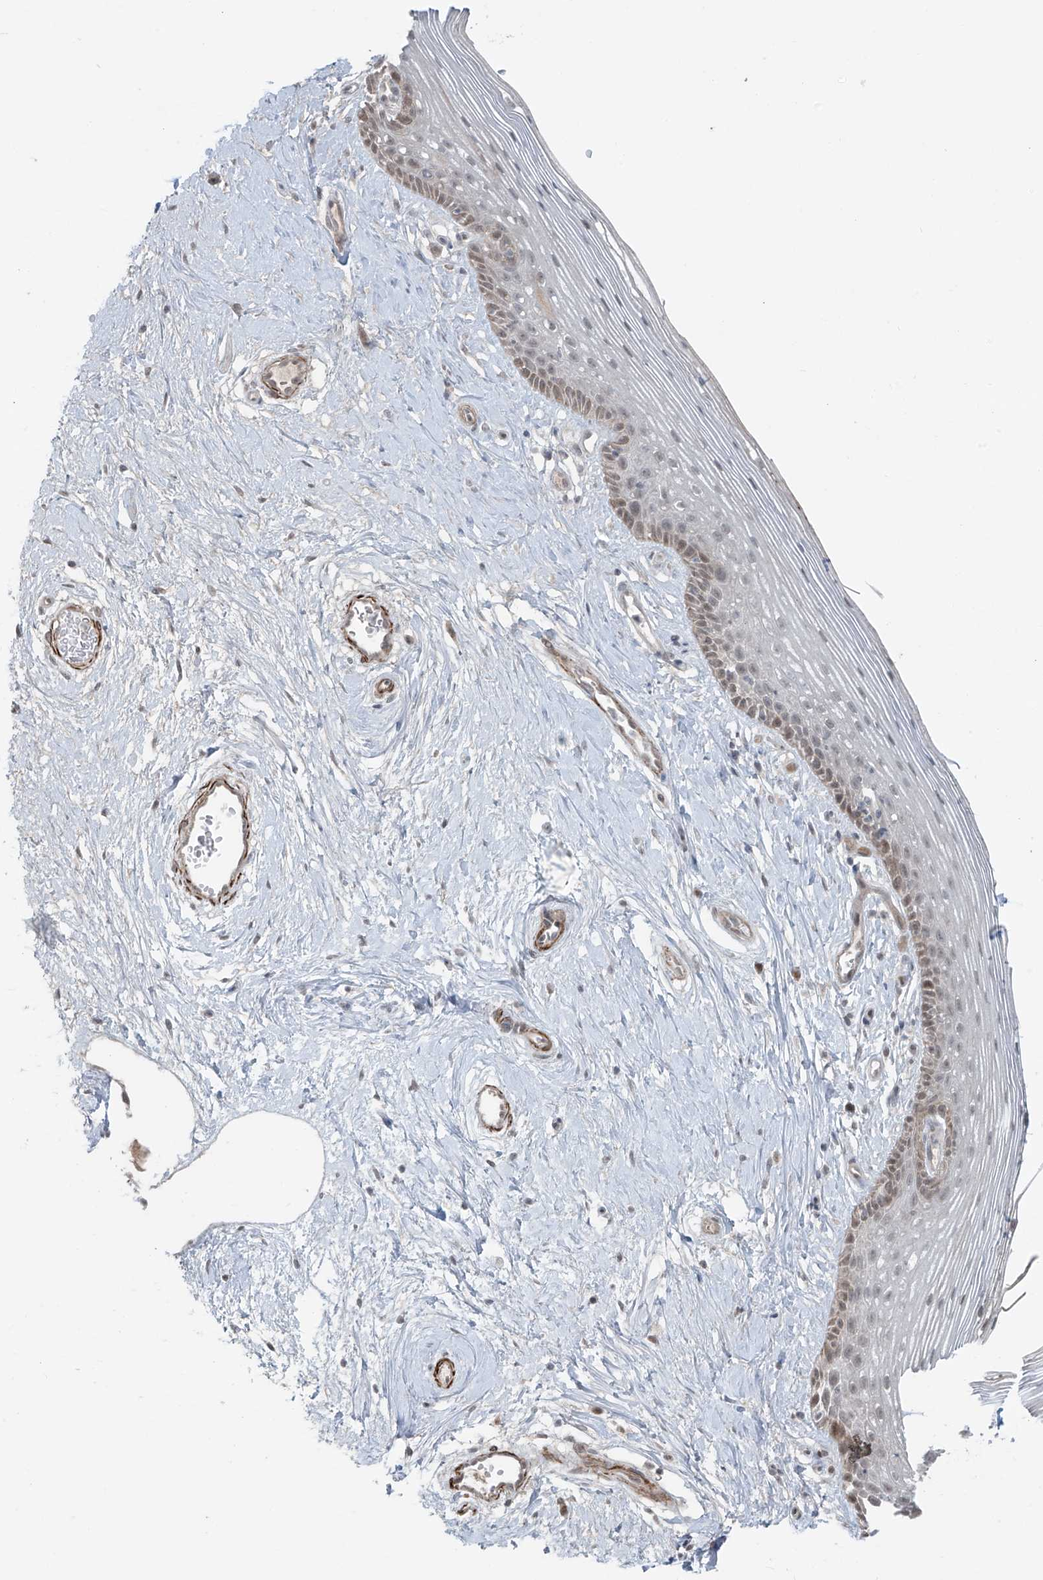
{"staining": {"intensity": "moderate", "quantity": "<25%", "location": "cytoplasmic/membranous"}, "tissue": "vagina", "cell_type": "Squamous epithelial cells", "image_type": "normal", "snomed": [{"axis": "morphology", "description": "Normal tissue, NOS"}, {"axis": "topography", "description": "Vagina"}], "caption": "IHC of unremarkable vagina demonstrates low levels of moderate cytoplasmic/membranous staining in approximately <25% of squamous epithelial cells.", "gene": "RASGEF1A", "patient": {"sex": "female", "age": 46}}